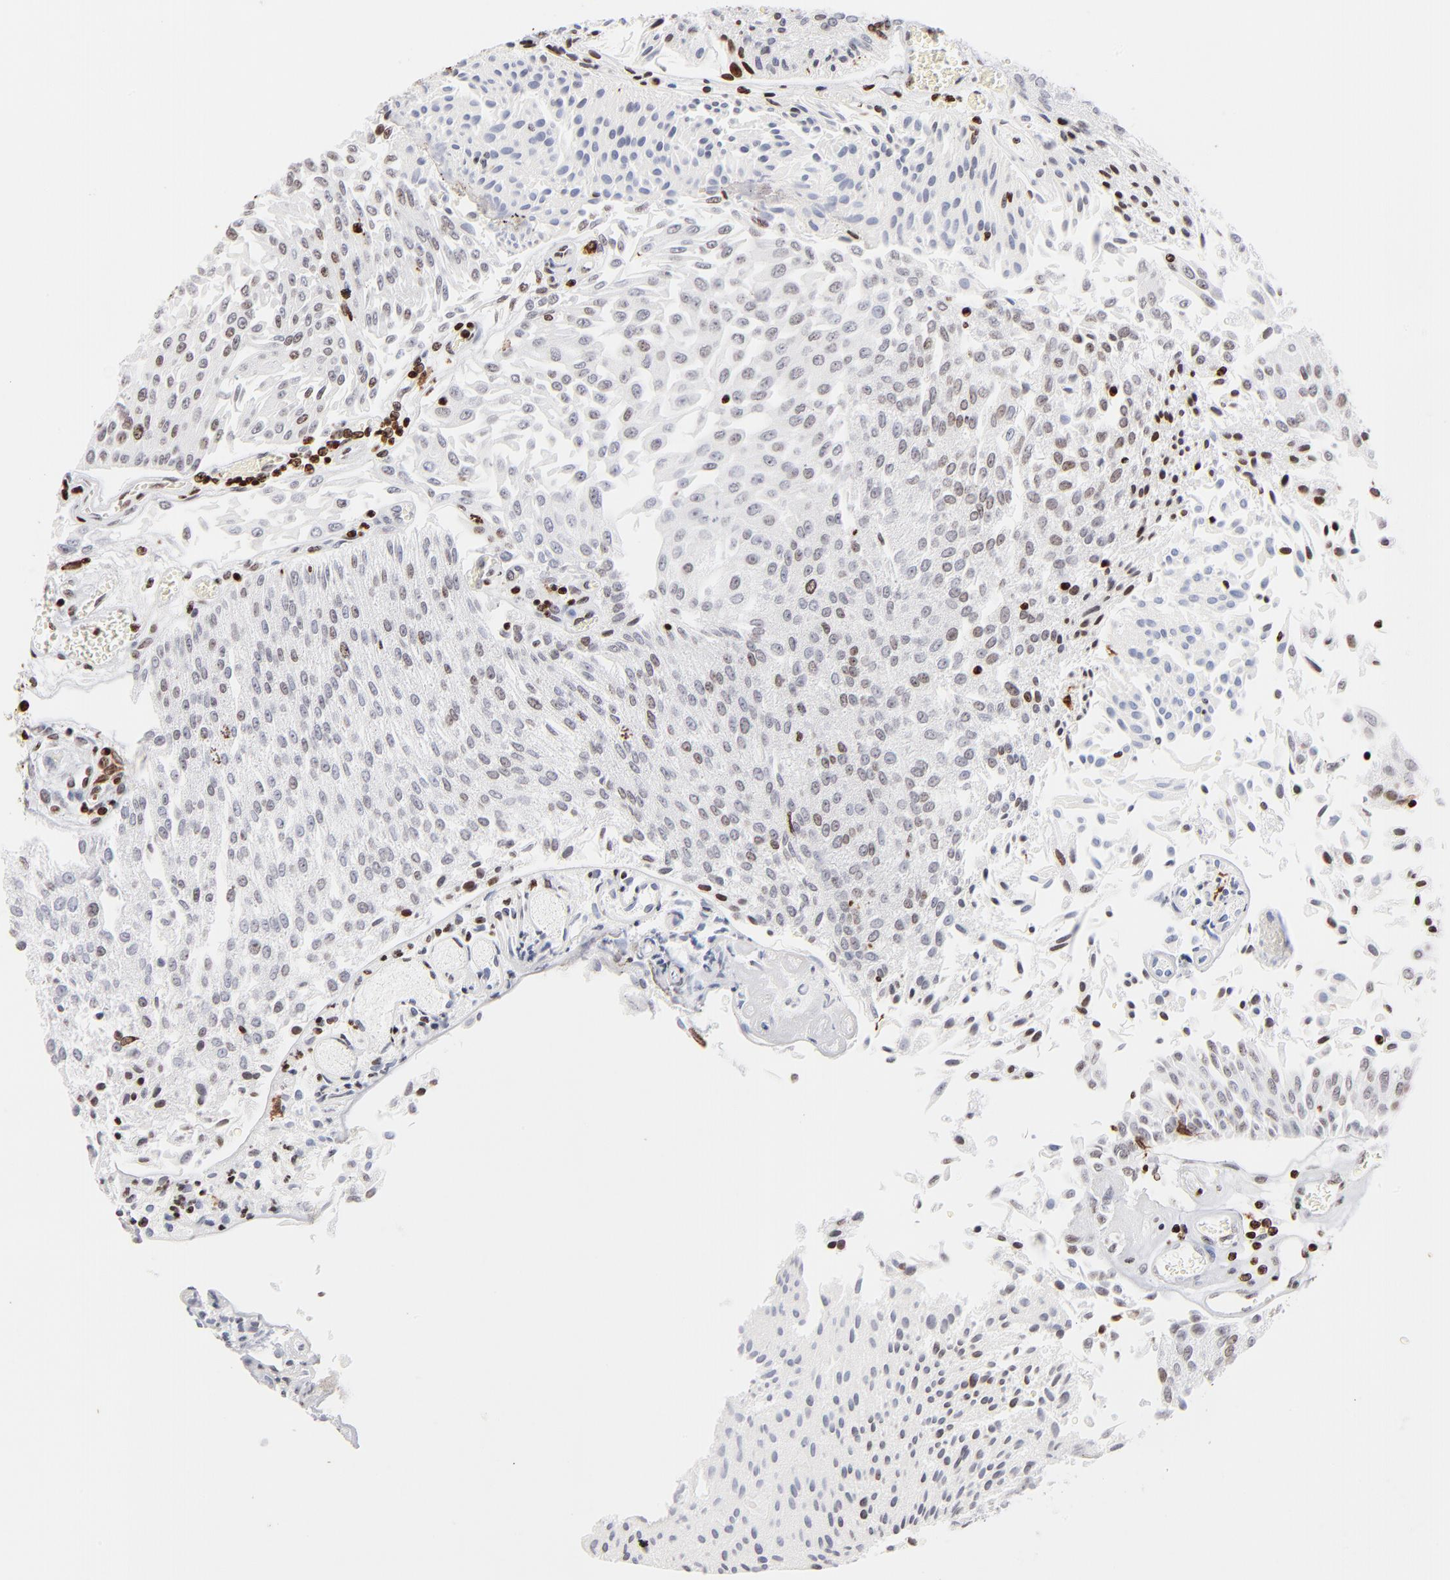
{"staining": {"intensity": "weak", "quantity": "<25%", "location": "nuclear"}, "tissue": "urothelial cancer", "cell_type": "Tumor cells", "image_type": "cancer", "snomed": [{"axis": "morphology", "description": "Urothelial carcinoma, Low grade"}, {"axis": "topography", "description": "Urinary bladder"}], "caption": "DAB immunohistochemical staining of urothelial cancer displays no significant staining in tumor cells. (DAB immunohistochemistry (IHC), high magnification).", "gene": "RTL4", "patient": {"sex": "male", "age": 86}}